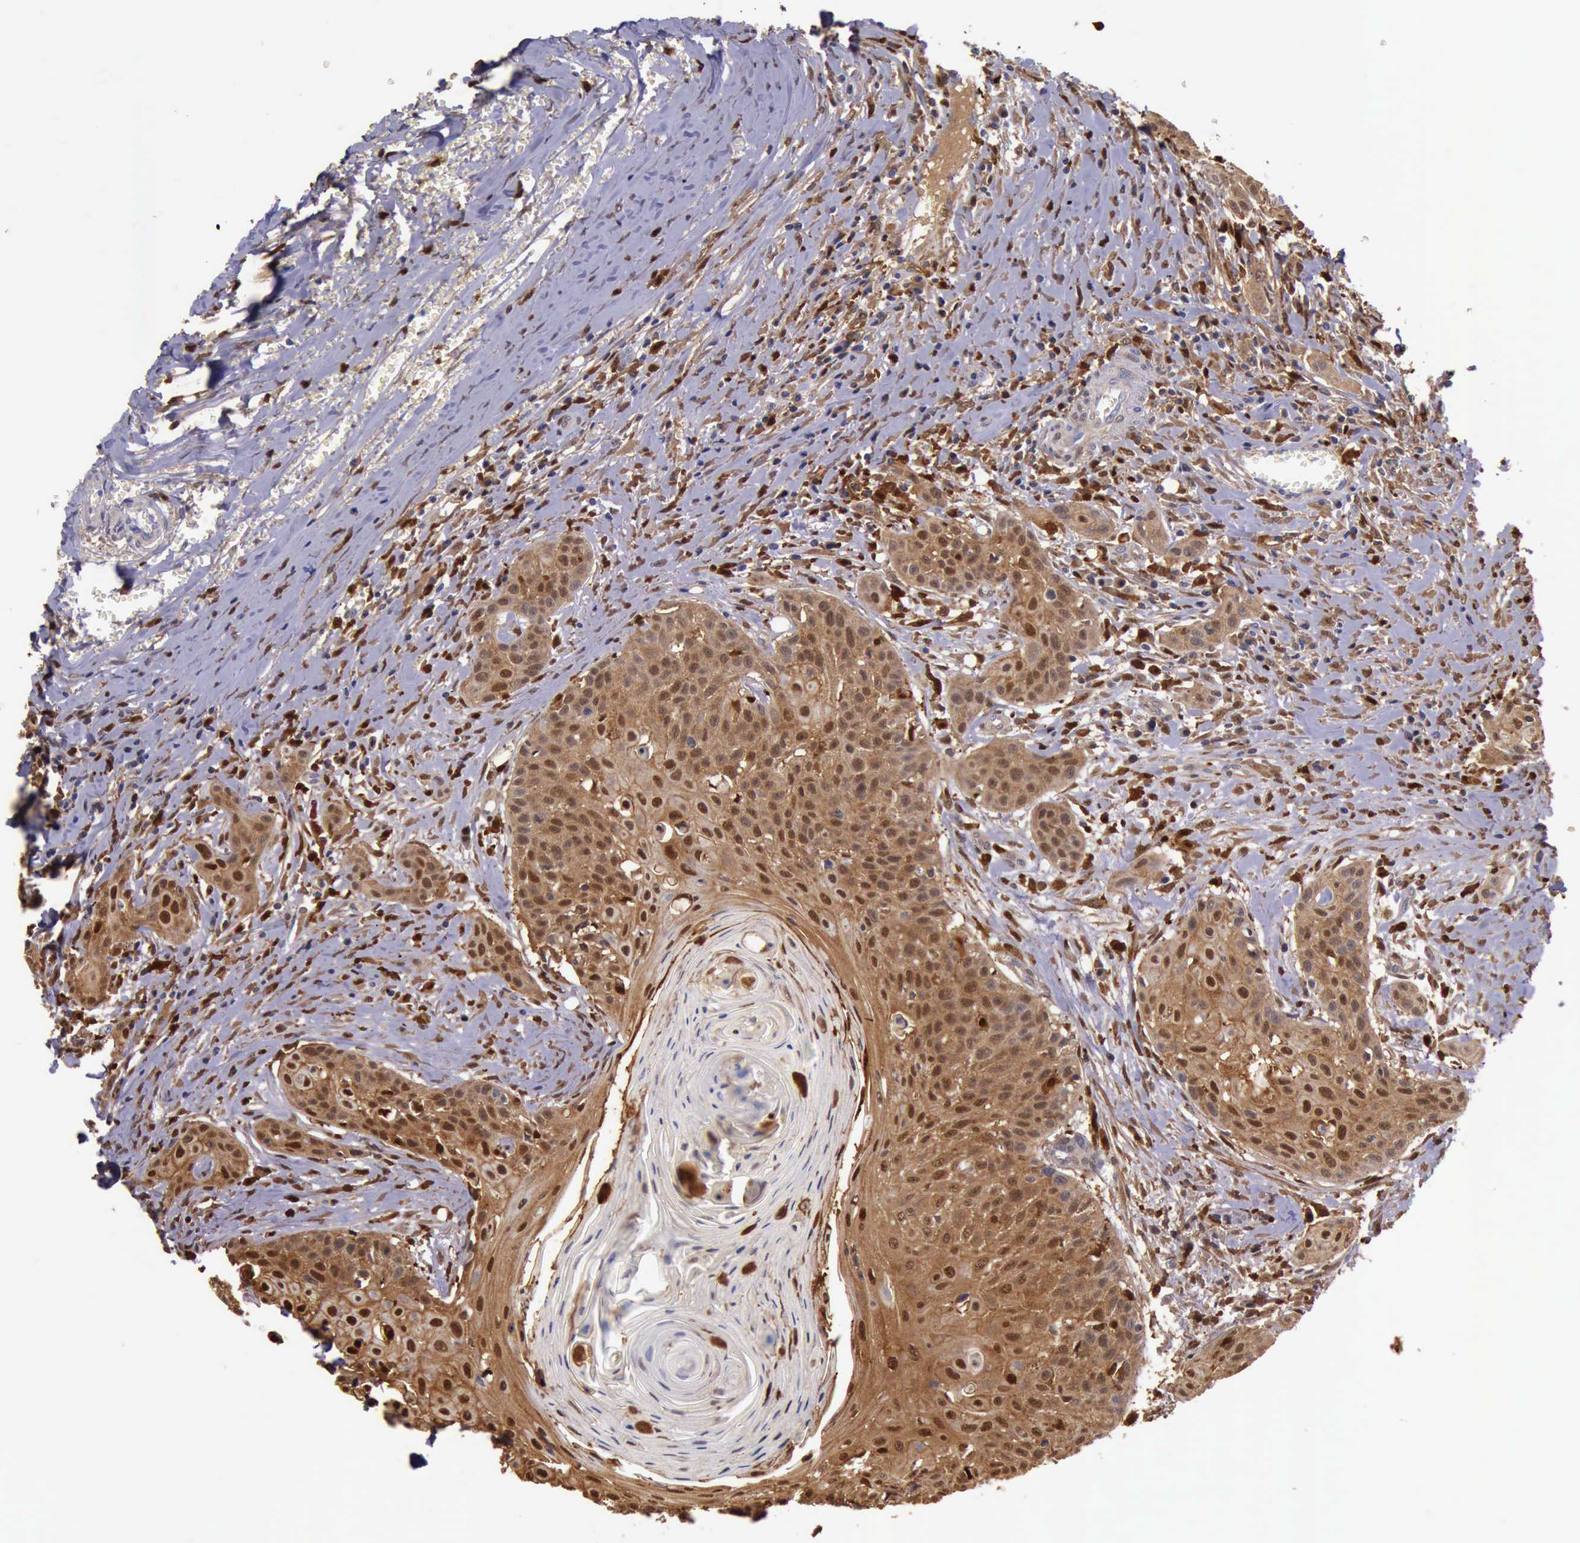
{"staining": {"intensity": "strong", "quantity": "25%-75%", "location": "cytoplasmic/membranous,nuclear"}, "tissue": "head and neck cancer", "cell_type": "Tumor cells", "image_type": "cancer", "snomed": [{"axis": "morphology", "description": "Squamous cell carcinoma, NOS"}, {"axis": "morphology", "description": "Squamous cell carcinoma, metastatic, NOS"}, {"axis": "topography", "description": "Lymph node"}, {"axis": "topography", "description": "Salivary gland"}, {"axis": "topography", "description": "Head-Neck"}], "caption": "Human squamous cell carcinoma (head and neck) stained with a brown dye shows strong cytoplasmic/membranous and nuclear positive positivity in approximately 25%-75% of tumor cells.", "gene": "TYMP", "patient": {"sex": "female", "age": 74}}